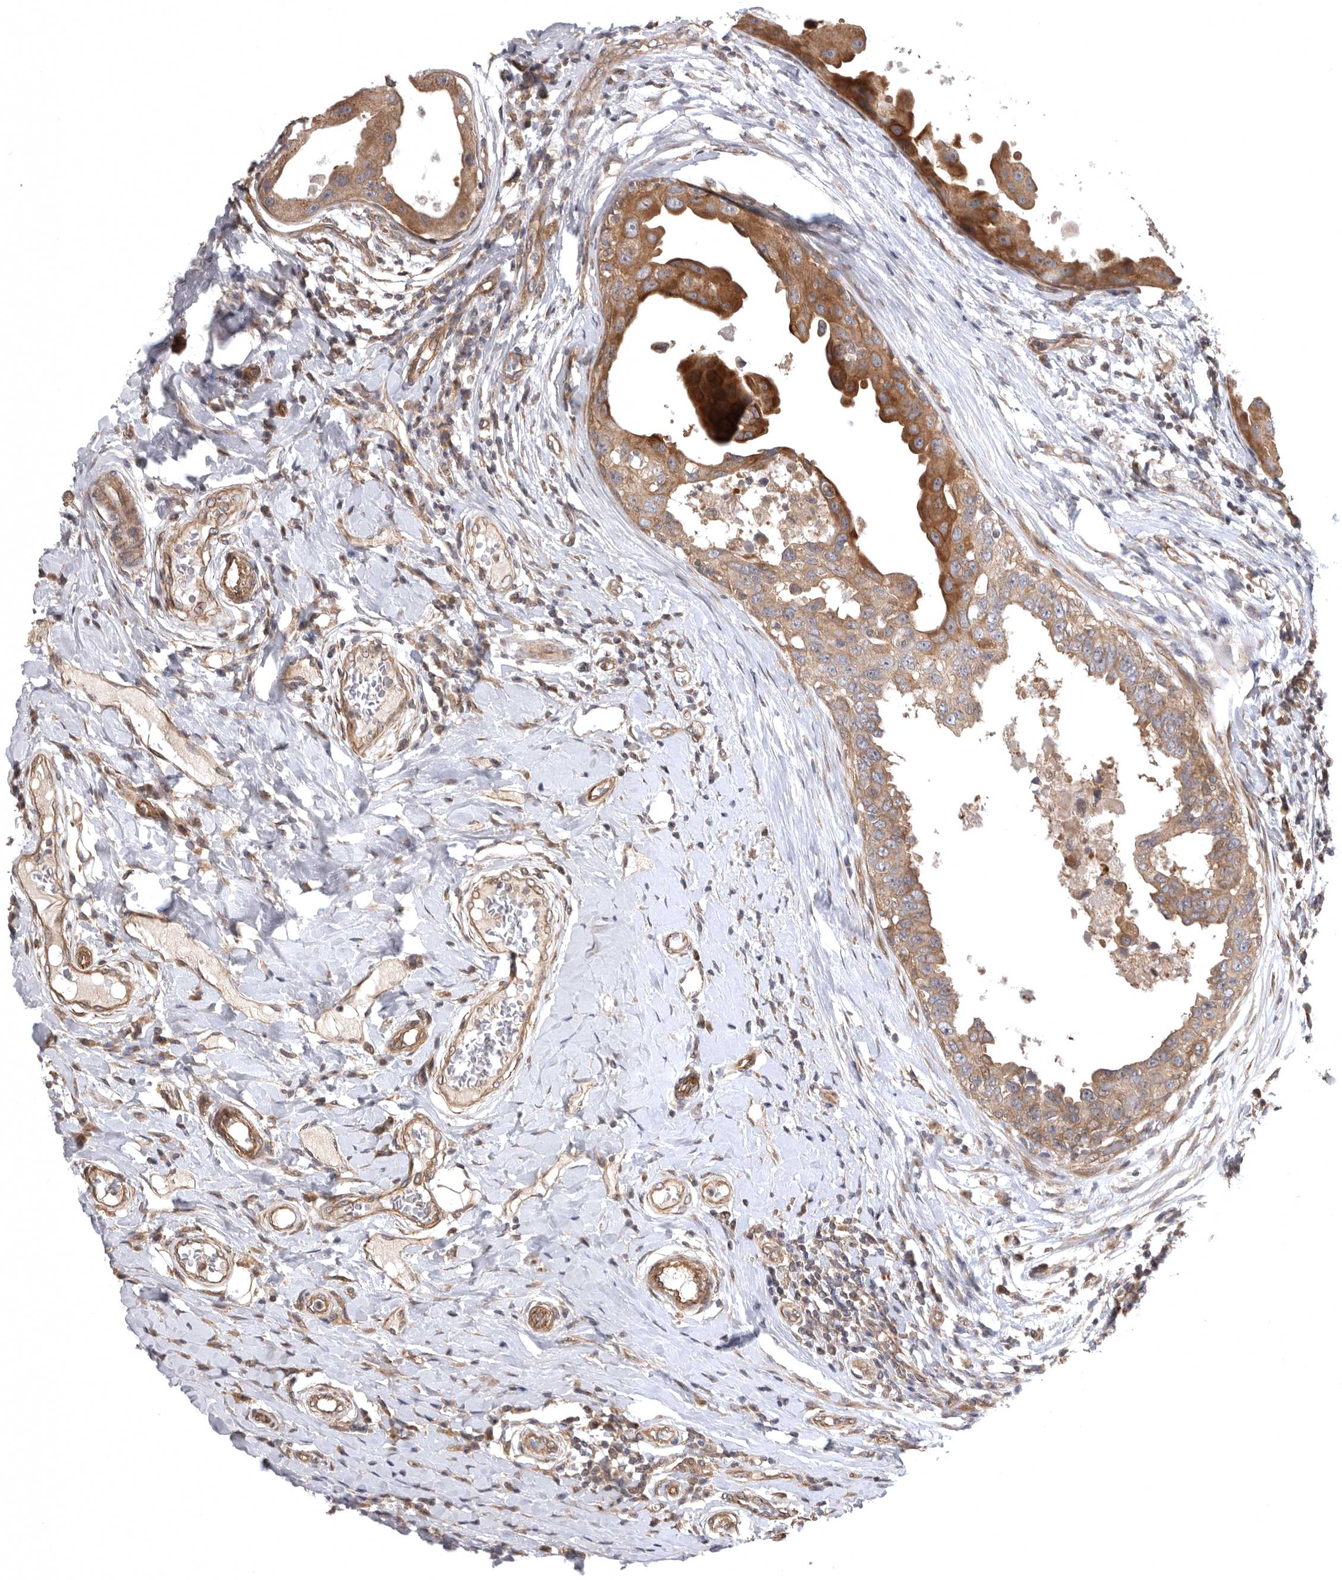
{"staining": {"intensity": "moderate", "quantity": ">75%", "location": "cytoplasmic/membranous"}, "tissue": "breast cancer", "cell_type": "Tumor cells", "image_type": "cancer", "snomed": [{"axis": "morphology", "description": "Duct carcinoma"}, {"axis": "topography", "description": "Breast"}], "caption": "Breast infiltrating ductal carcinoma stained with DAB IHC shows medium levels of moderate cytoplasmic/membranous expression in about >75% of tumor cells.", "gene": "CUEDC1", "patient": {"sex": "female", "age": 27}}